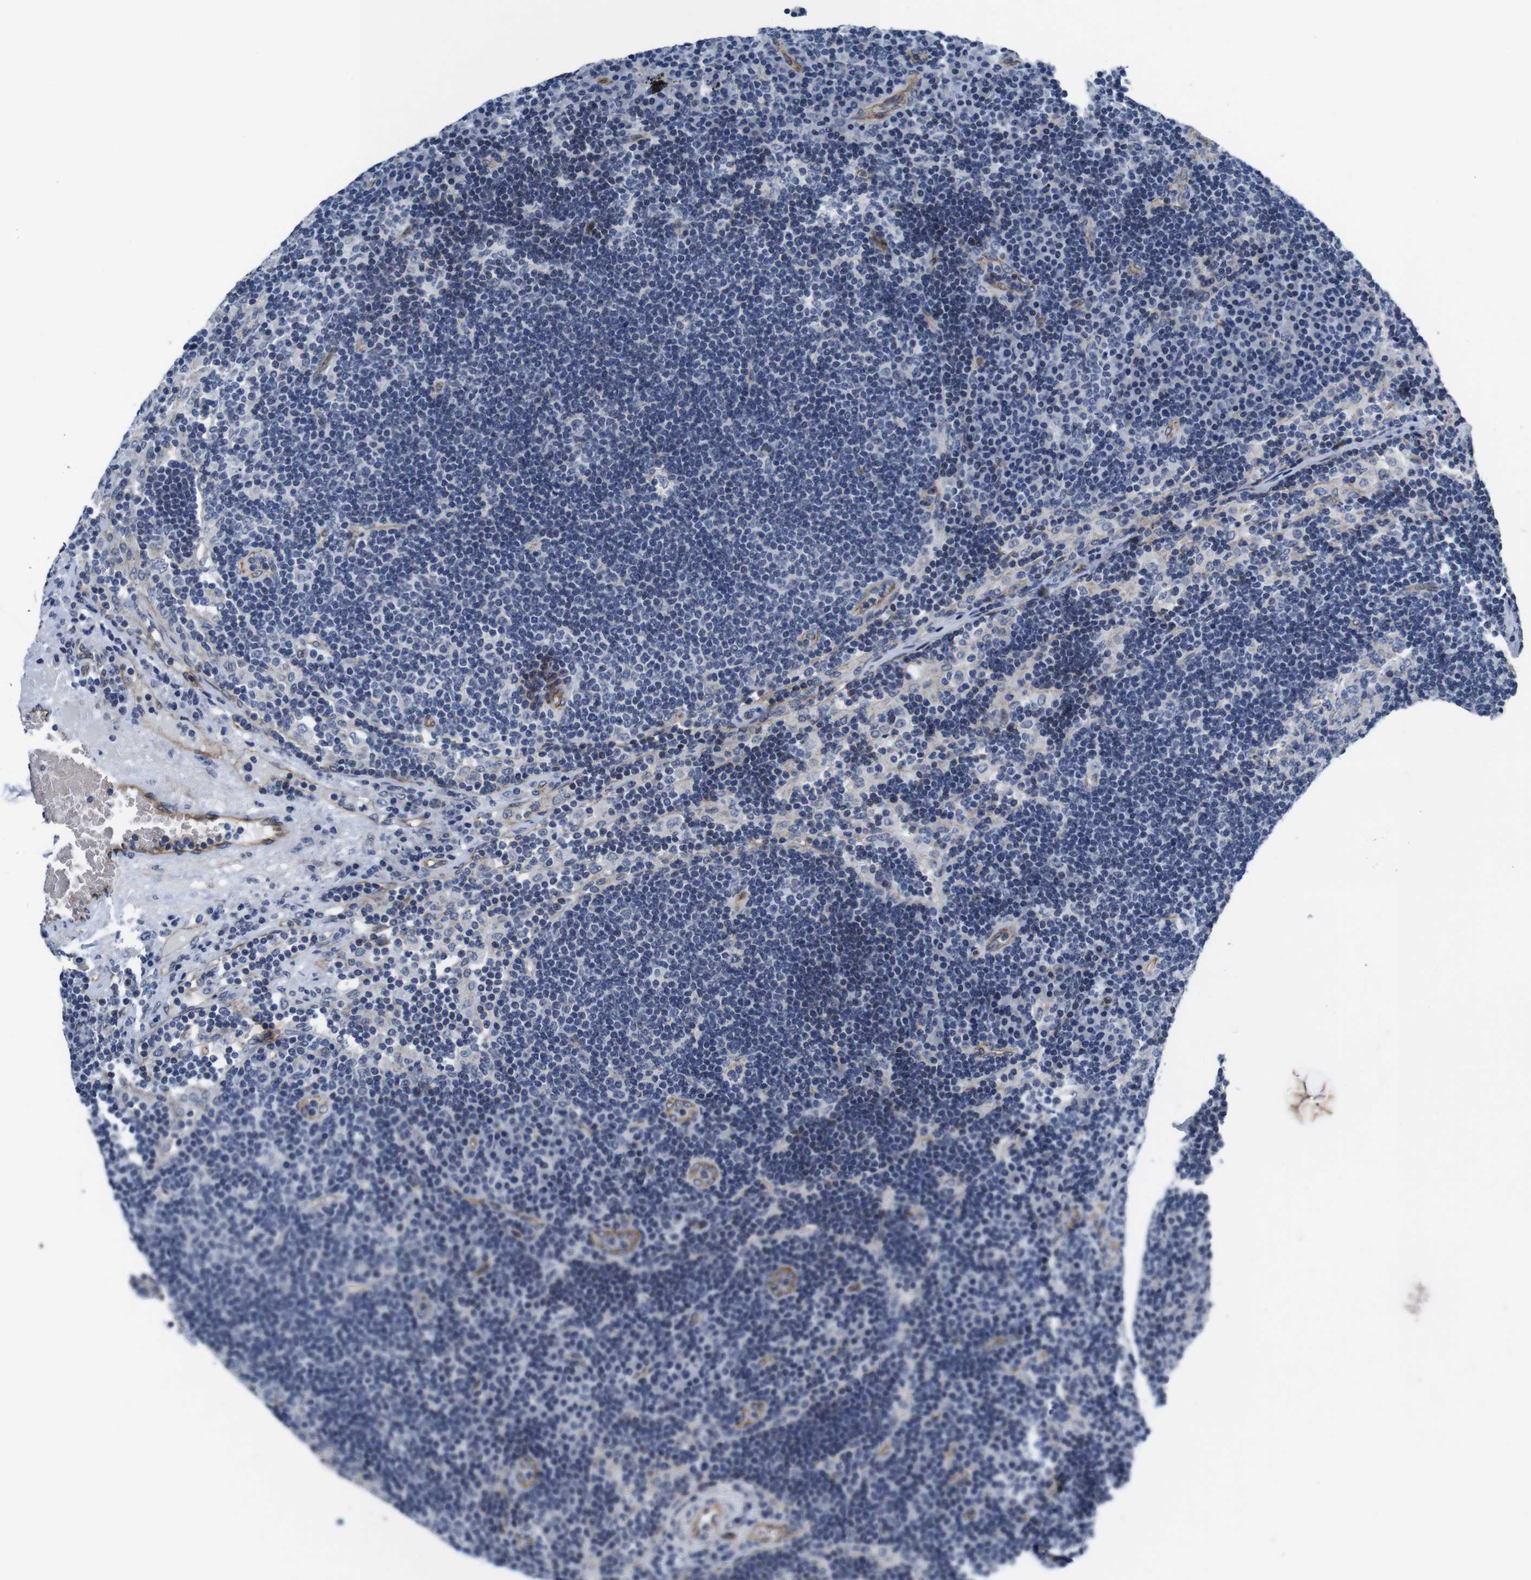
{"staining": {"intensity": "negative", "quantity": "none", "location": "none"}, "tissue": "lymph node", "cell_type": "Germinal center cells", "image_type": "normal", "snomed": [{"axis": "morphology", "description": "Normal tissue, NOS"}, {"axis": "morphology", "description": "Squamous cell carcinoma, metastatic, NOS"}, {"axis": "topography", "description": "Lymph node"}], "caption": "A high-resolution histopathology image shows immunohistochemistry (IHC) staining of normal lymph node, which reveals no significant expression in germinal center cells.", "gene": "SOCS3", "patient": {"sex": "female", "age": 53}}